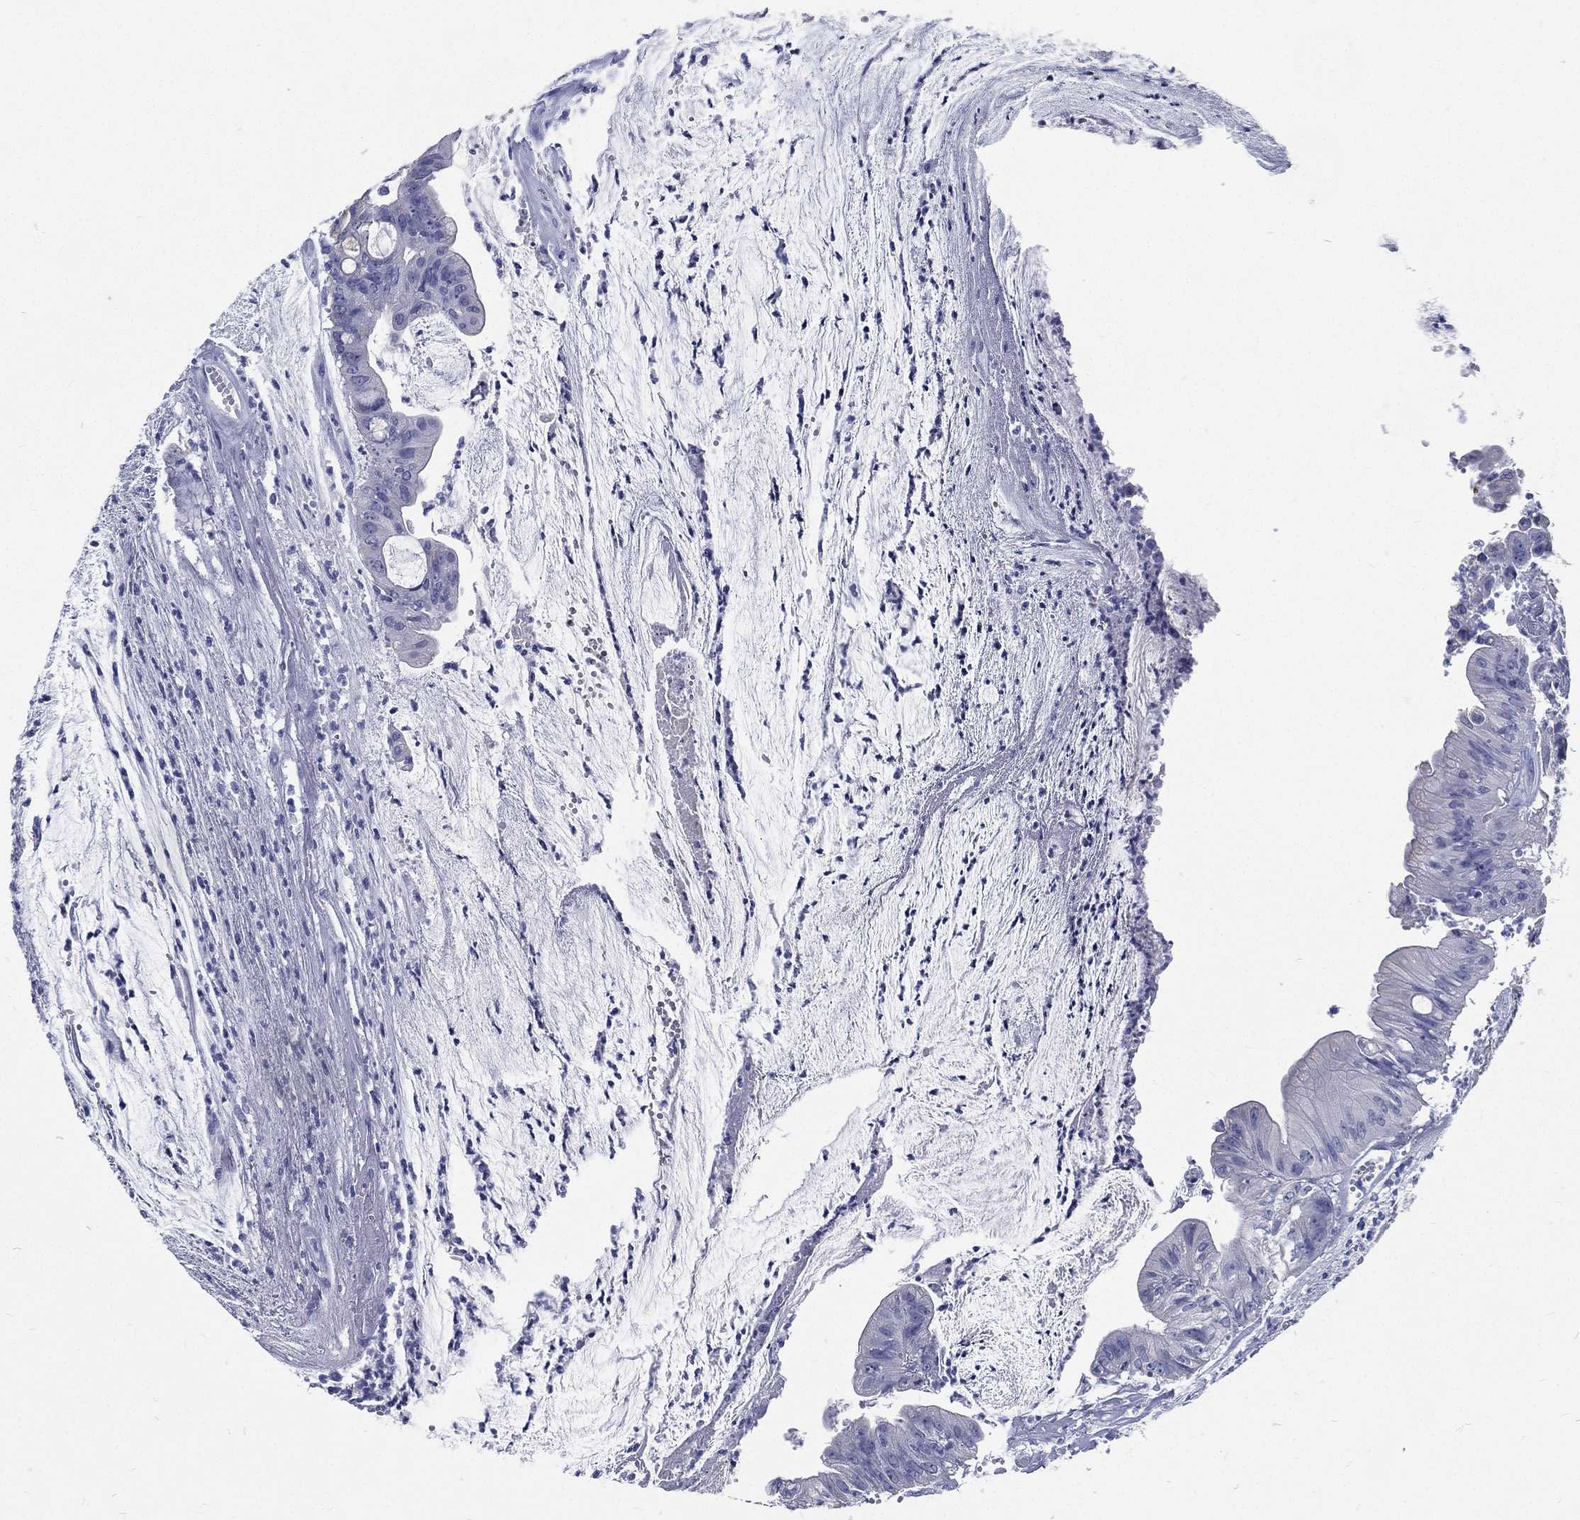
{"staining": {"intensity": "negative", "quantity": "none", "location": "none"}, "tissue": "colorectal cancer", "cell_type": "Tumor cells", "image_type": "cancer", "snomed": [{"axis": "morphology", "description": "Adenocarcinoma, NOS"}, {"axis": "topography", "description": "Colon"}], "caption": "Protein analysis of colorectal adenocarcinoma demonstrates no significant expression in tumor cells.", "gene": "RSPH4A", "patient": {"sex": "female", "age": 69}}